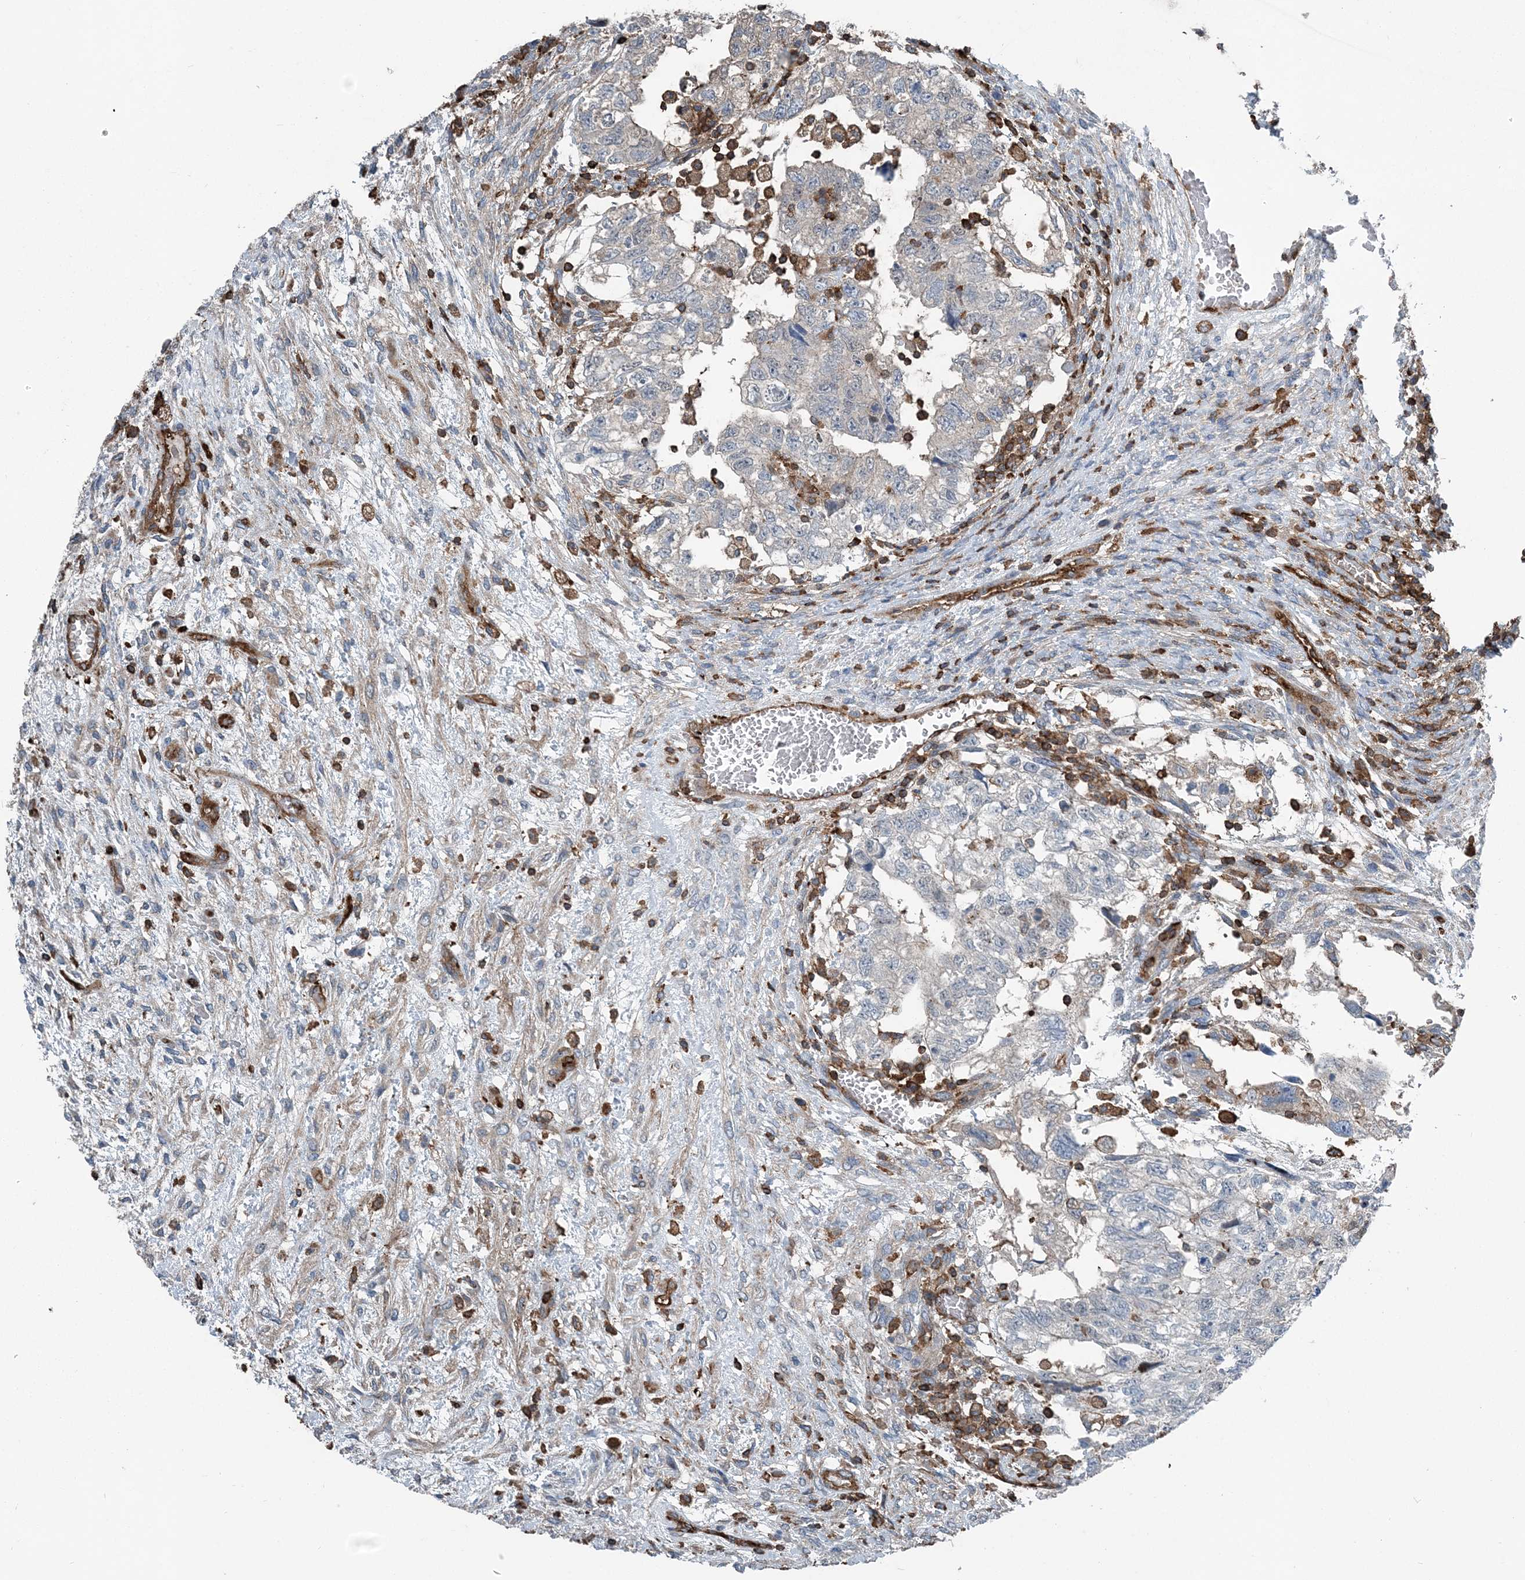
{"staining": {"intensity": "negative", "quantity": "none", "location": "none"}, "tissue": "testis cancer", "cell_type": "Tumor cells", "image_type": "cancer", "snomed": [{"axis": "morphology", "description": "Carcinoma, Embryonal, NOS"}, {"axis": "topography", "description": "Testis"}], "caption": "This is an IHC micrograph of human embryonal carcinoma (testis). There is no staining in tumor cells.", "gene": "CFL1", "patient": {"sex": "male", "age": 36}}